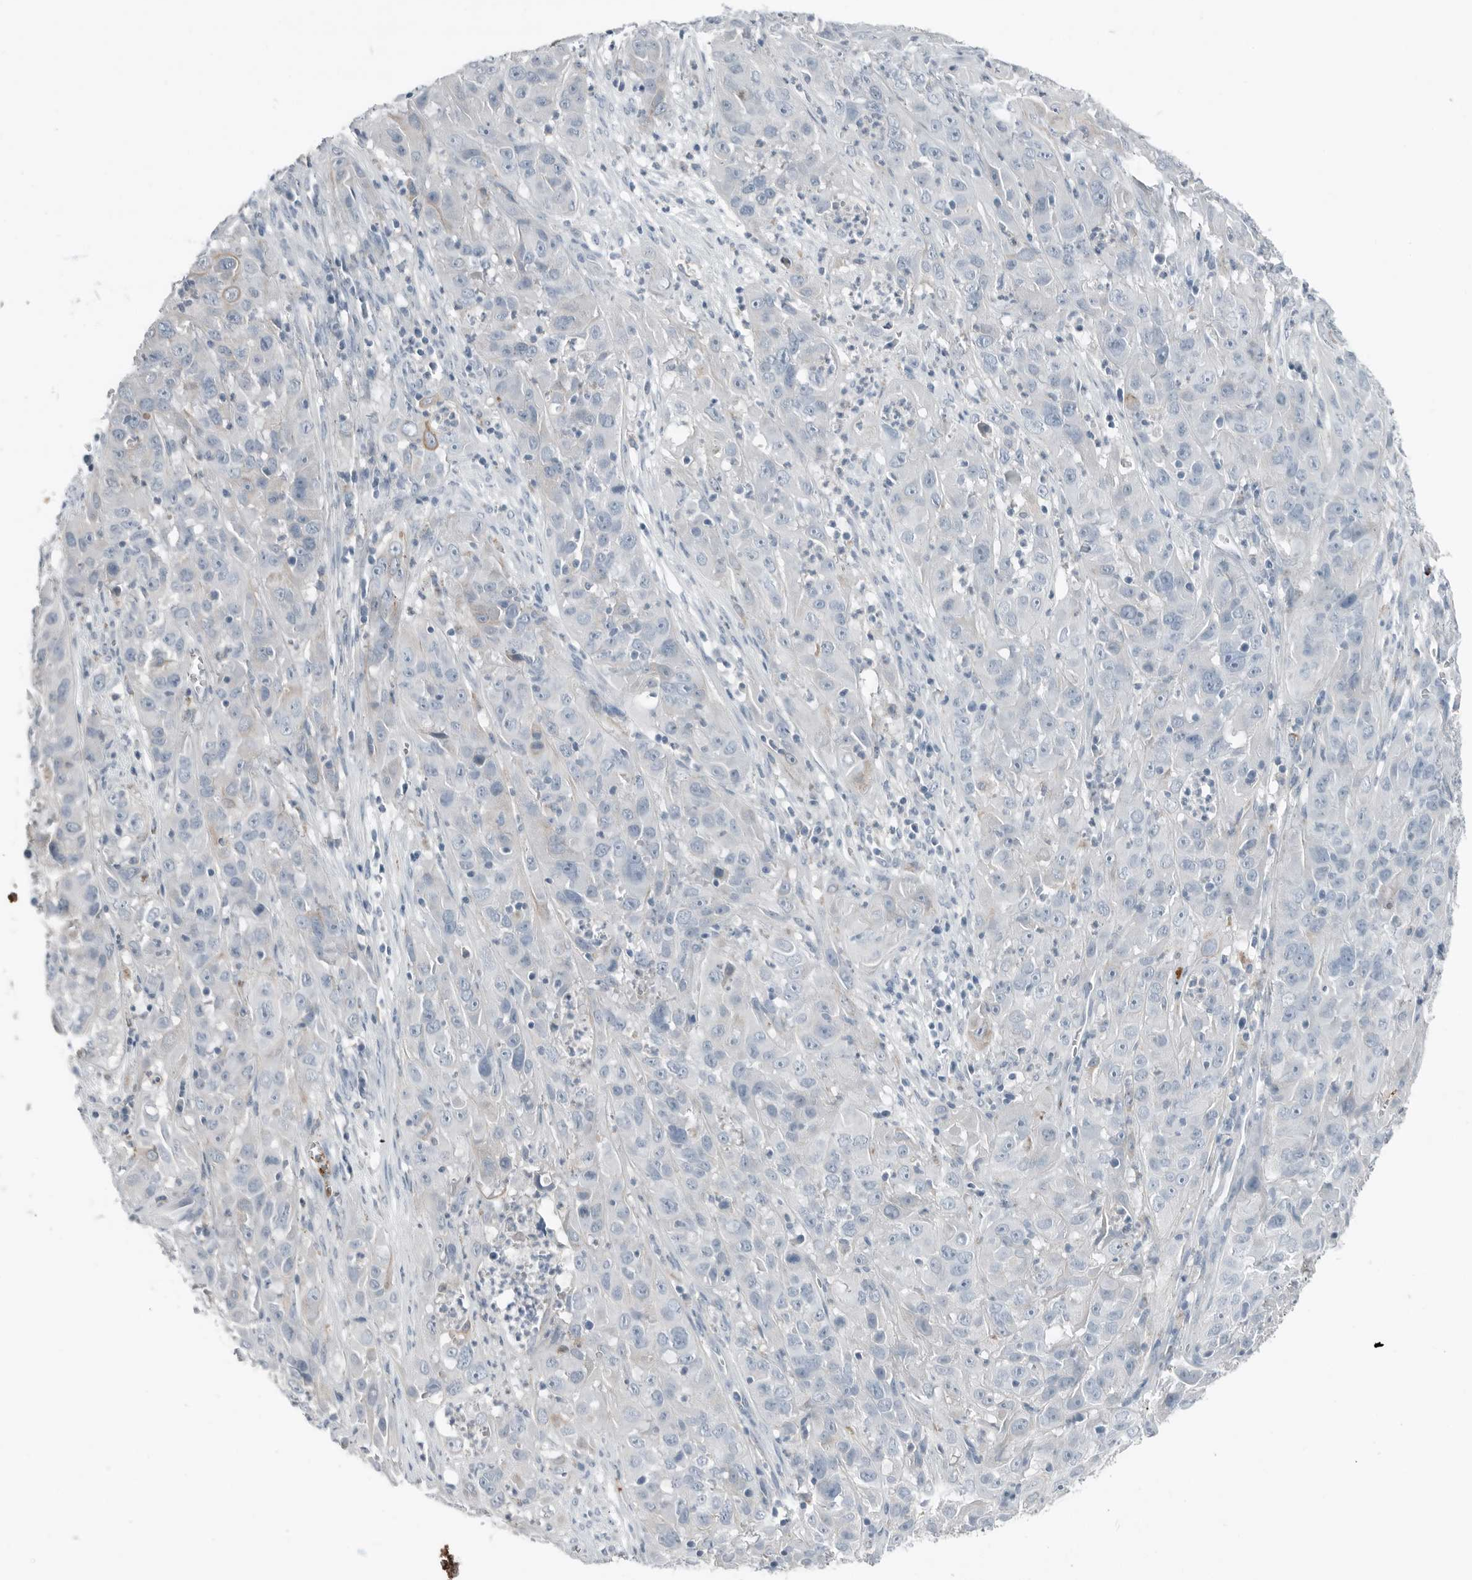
{"staining": {"intensity": "negative", "quantity": "none", "location": "none"}, "tissue": "cervical cancer", "cell_type": "Tumor cells", "image_type": "cancer", "snomed": [{"axis": "morphology", "description": "Squamous cell carcinoma, NOS"}, {"axis": "topography", "description": "Cervix"}], "caption": "The immunohistochemistry (IHC) histopathology image has no significant positivity in tumor cells of cervical cancer (squamous cell carcinoma) tissue.", "gene": "SERPINB7", "patient": {"sex": "female", "age": 32}}